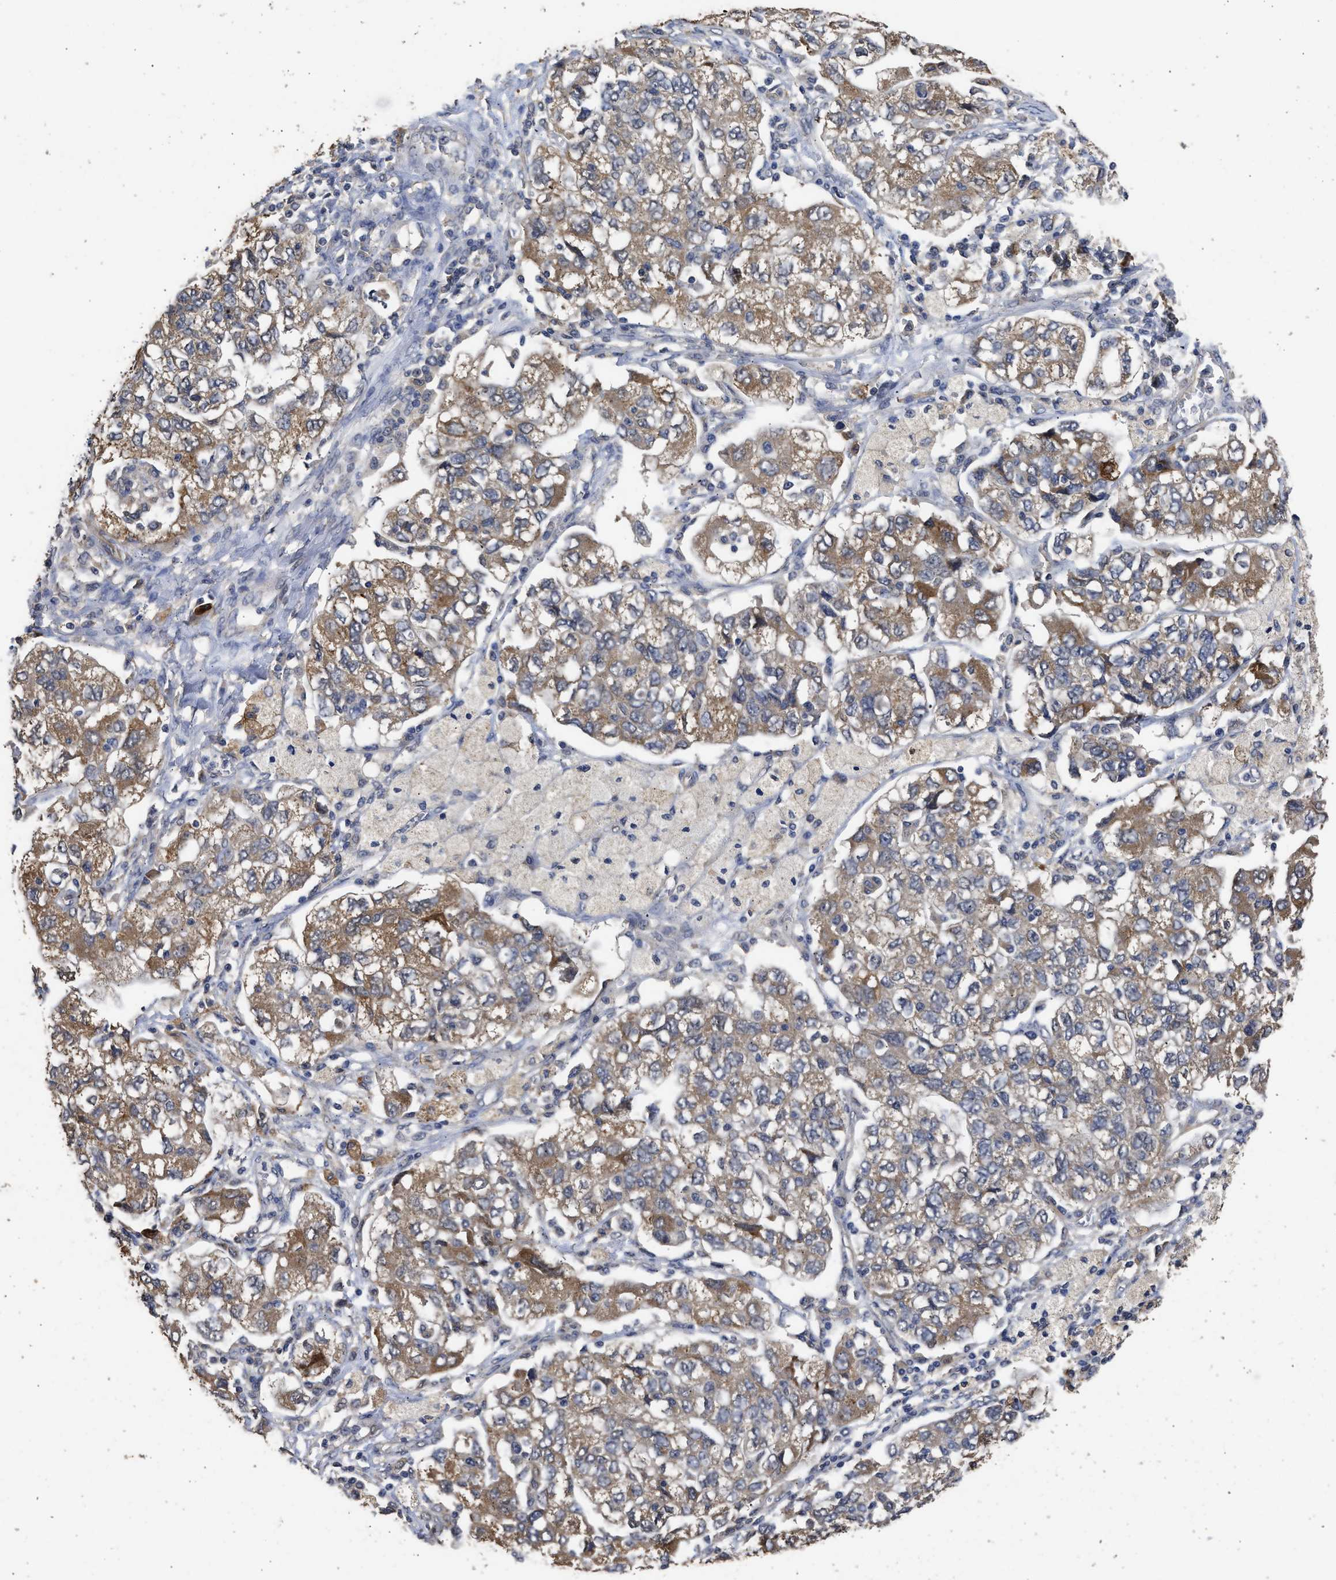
{"staining": {"intensity": "moderate", "quantity": ">75%", "location": "cytoplasmic/membranous"}, "tissue": "ovarian cancer", "cell_type": "Tumor cells", "image_type": "cancer", "snomed": [{"axis": "morphology", "description": "Carcinoma, NOS"}, {"axis": "morphology", "description": "Cystadenocarcinoma, serous, NOS"}, {"axis": "topography", "description": "Ovary"}], "caption": "Protein staining displays moderate cytoplasmic/membranous positivity in about >75% of tumor cells in ovarian cancer. The staining is performed using DAB (3,3'-diaminobenzidine) brown chromogen to label protein expression. The nuclei are counter-stained blue using hematoxylin.", "gene": "SPINT2", "patient": {"sex": "female", "age": 69}}